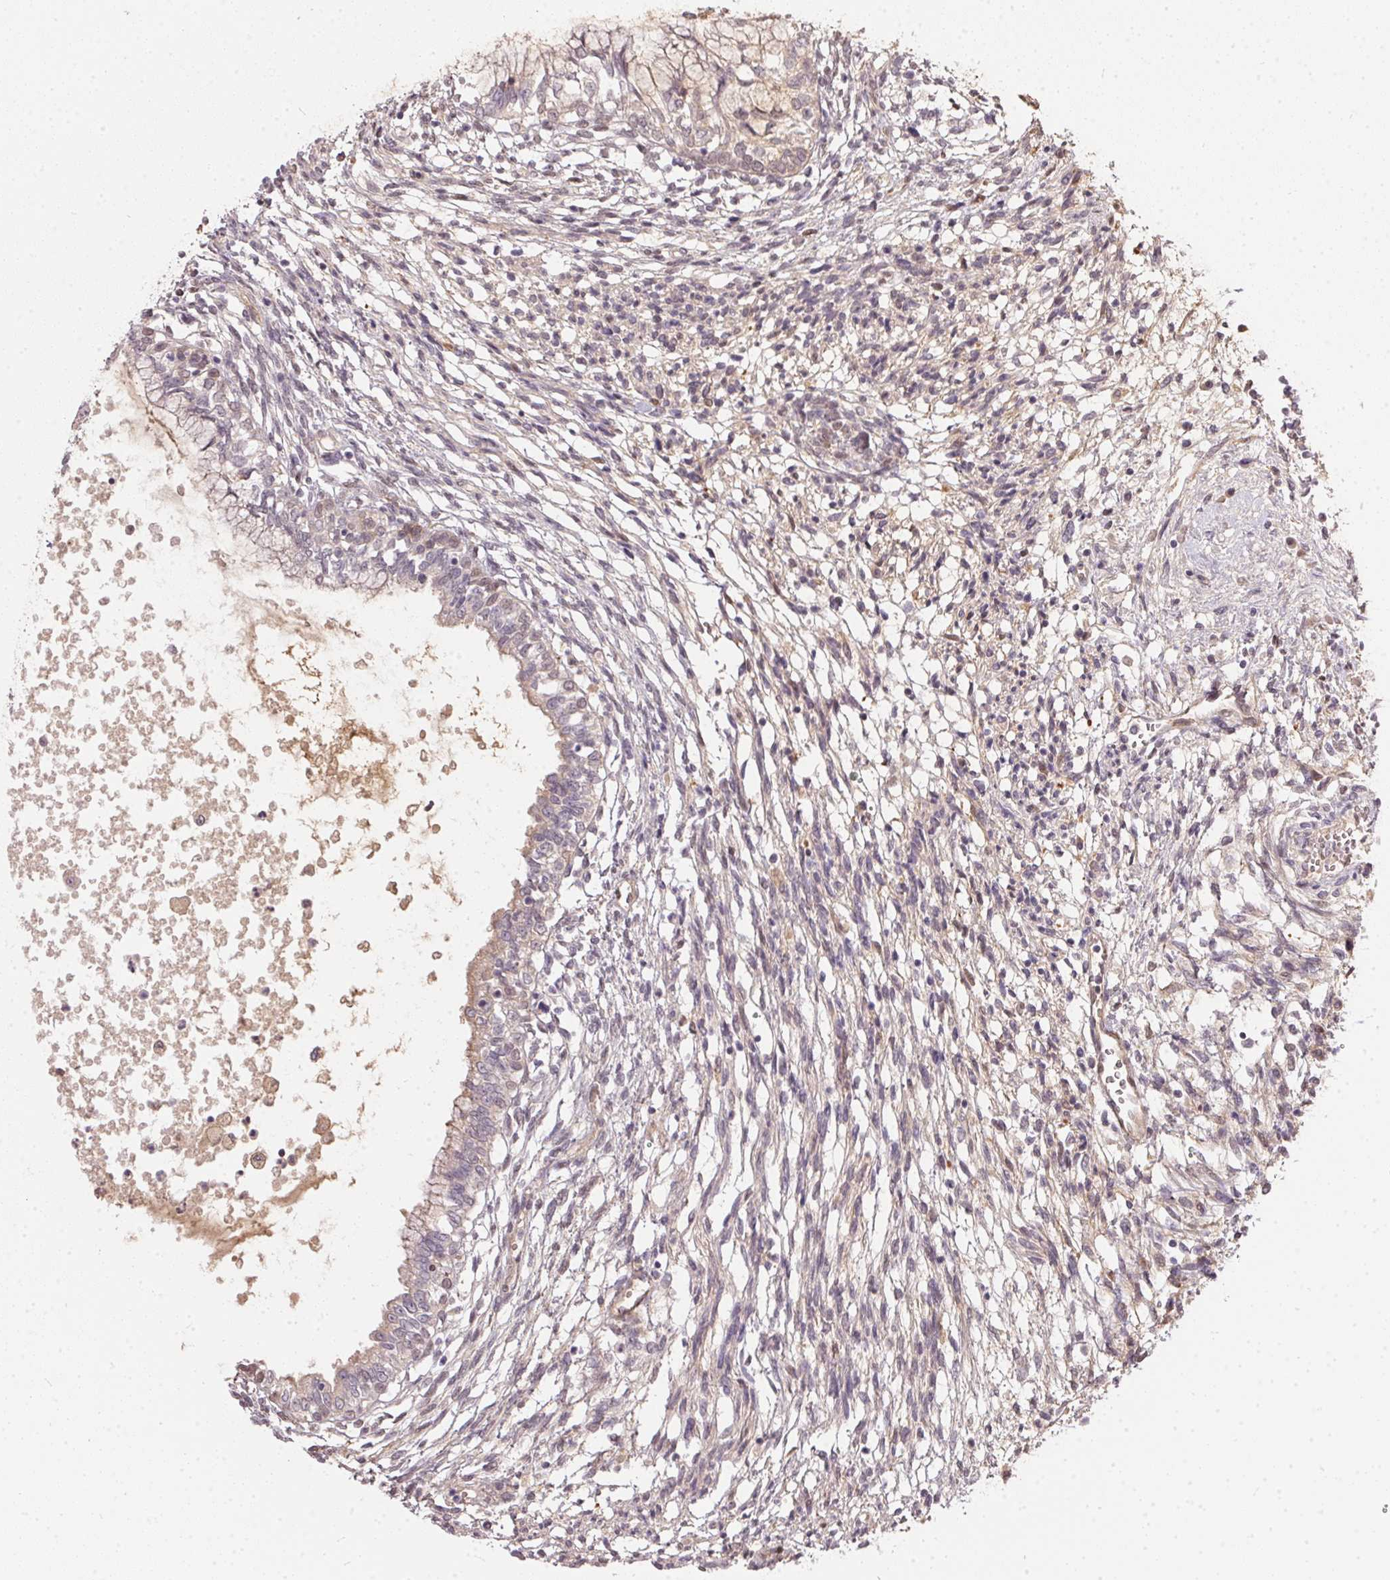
{"staining": {"intensity": "negative", "quantity": "none", "location": "none"}, "tissue": "testis cancer", "cell_type": "Tumor cells", "image_type": "cancer", "snomed": [{"axis": "morphology", "description": "Carcinoma, Embryonal, NOS"}, {"axis": "topography", "description": "Testis"}], "caption": "Photomicrograph shows no significant protein expression in tumor cells of testis cancer.", "gene": "BLMH", "patient": {"sex": "male", "age": 37}}